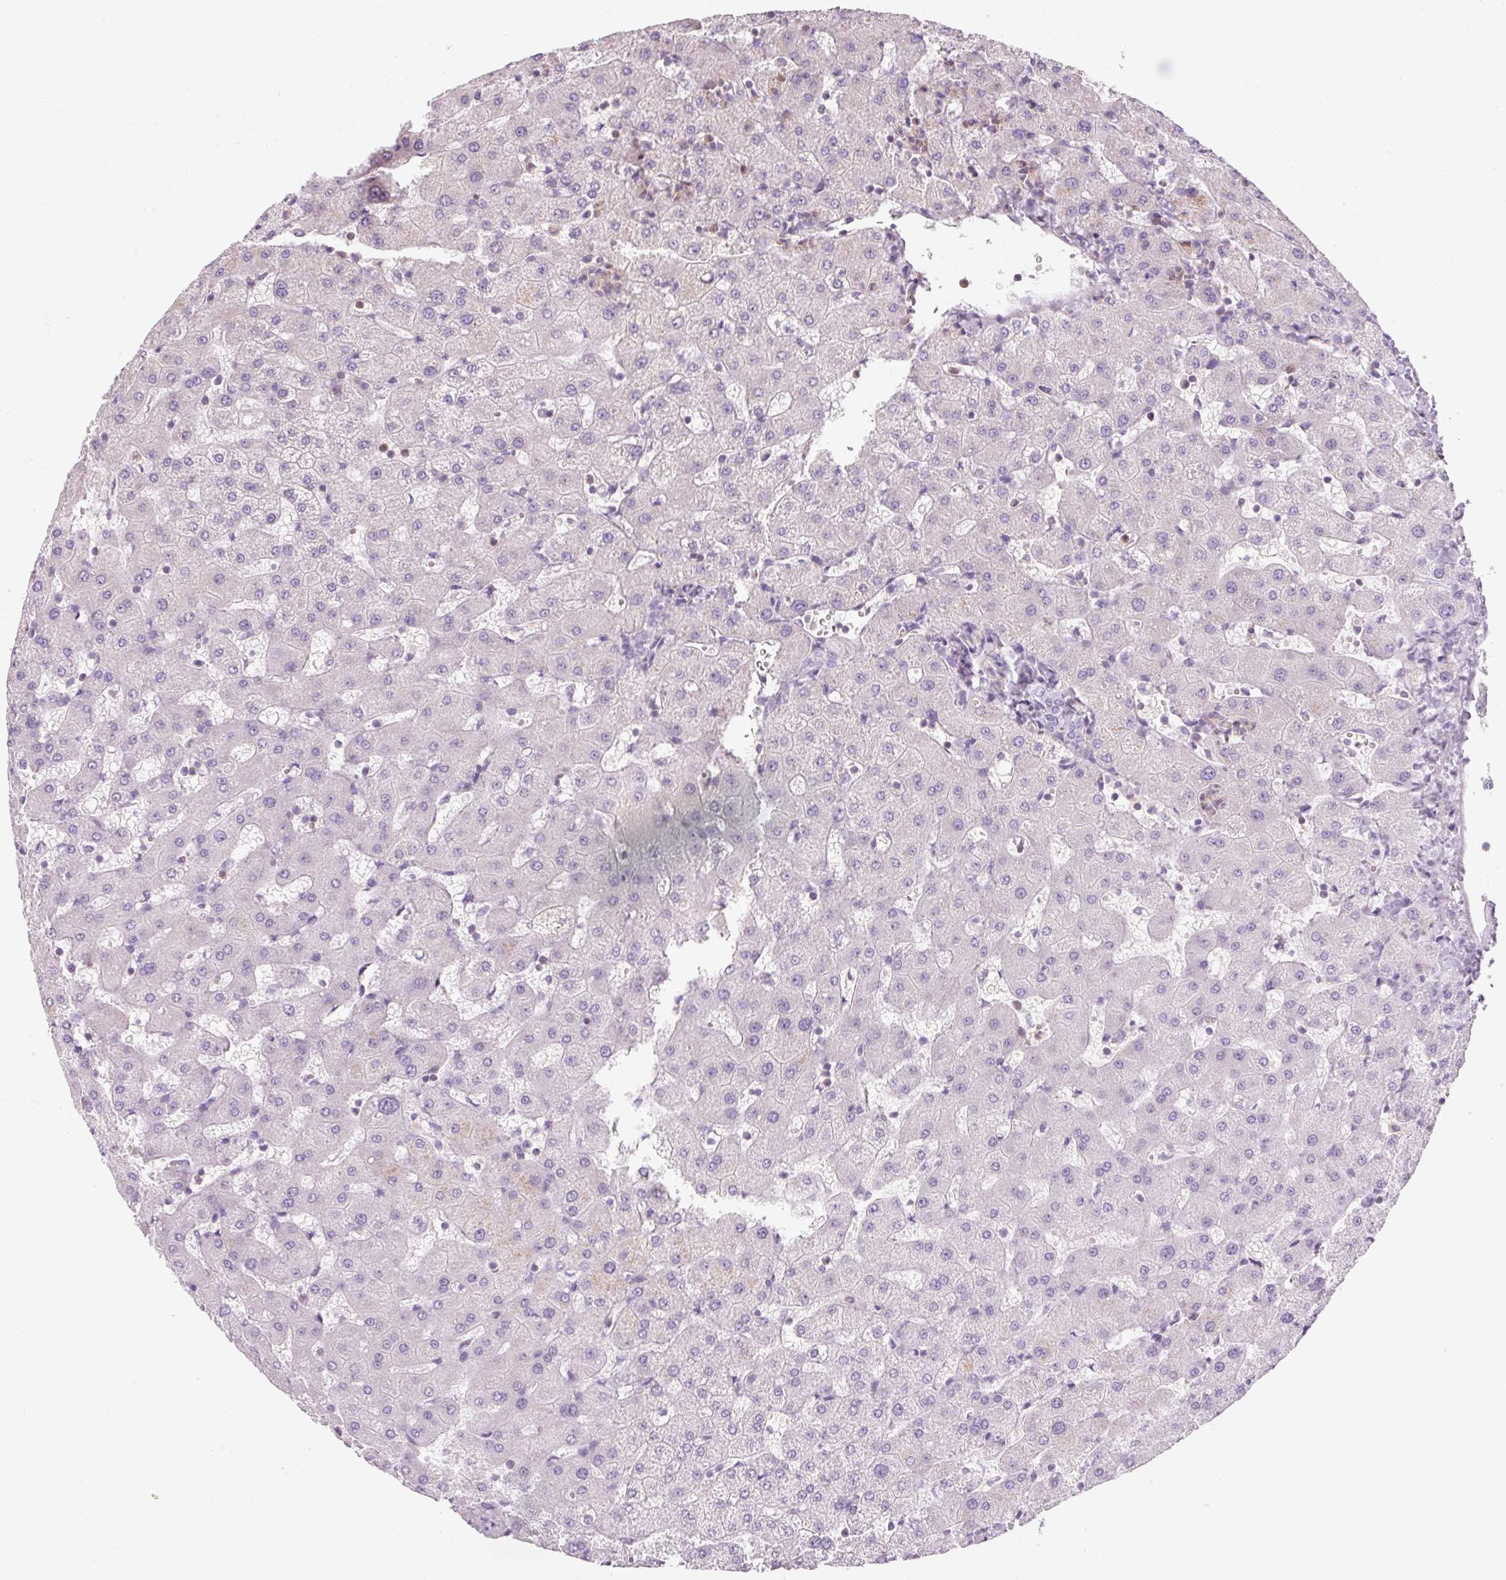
{"staining": {"intensity": "negative", "quantity": "none", "location": "none"}, "tissue": "liver", "cell_type": "Cholangiocytes", "image_type": "normal", "snomed": [{"axis": "morphology", "description": "Normal tissue, NOS"}, {"axis": "topography", "description": "Liver"}], "caption": "This histopathology image is of unremarkable liver stained with immunohistochemistry to label a protein in brown with the nuclei are counter-stained blue. There is no positivity in cholangiocytes. (Brightfield microscopy of DAB (3,3'-diaminobenzidine) IHC at high magnification).", "gene": "TIGD2", "patient": {"sex": "female", "age": 63}}